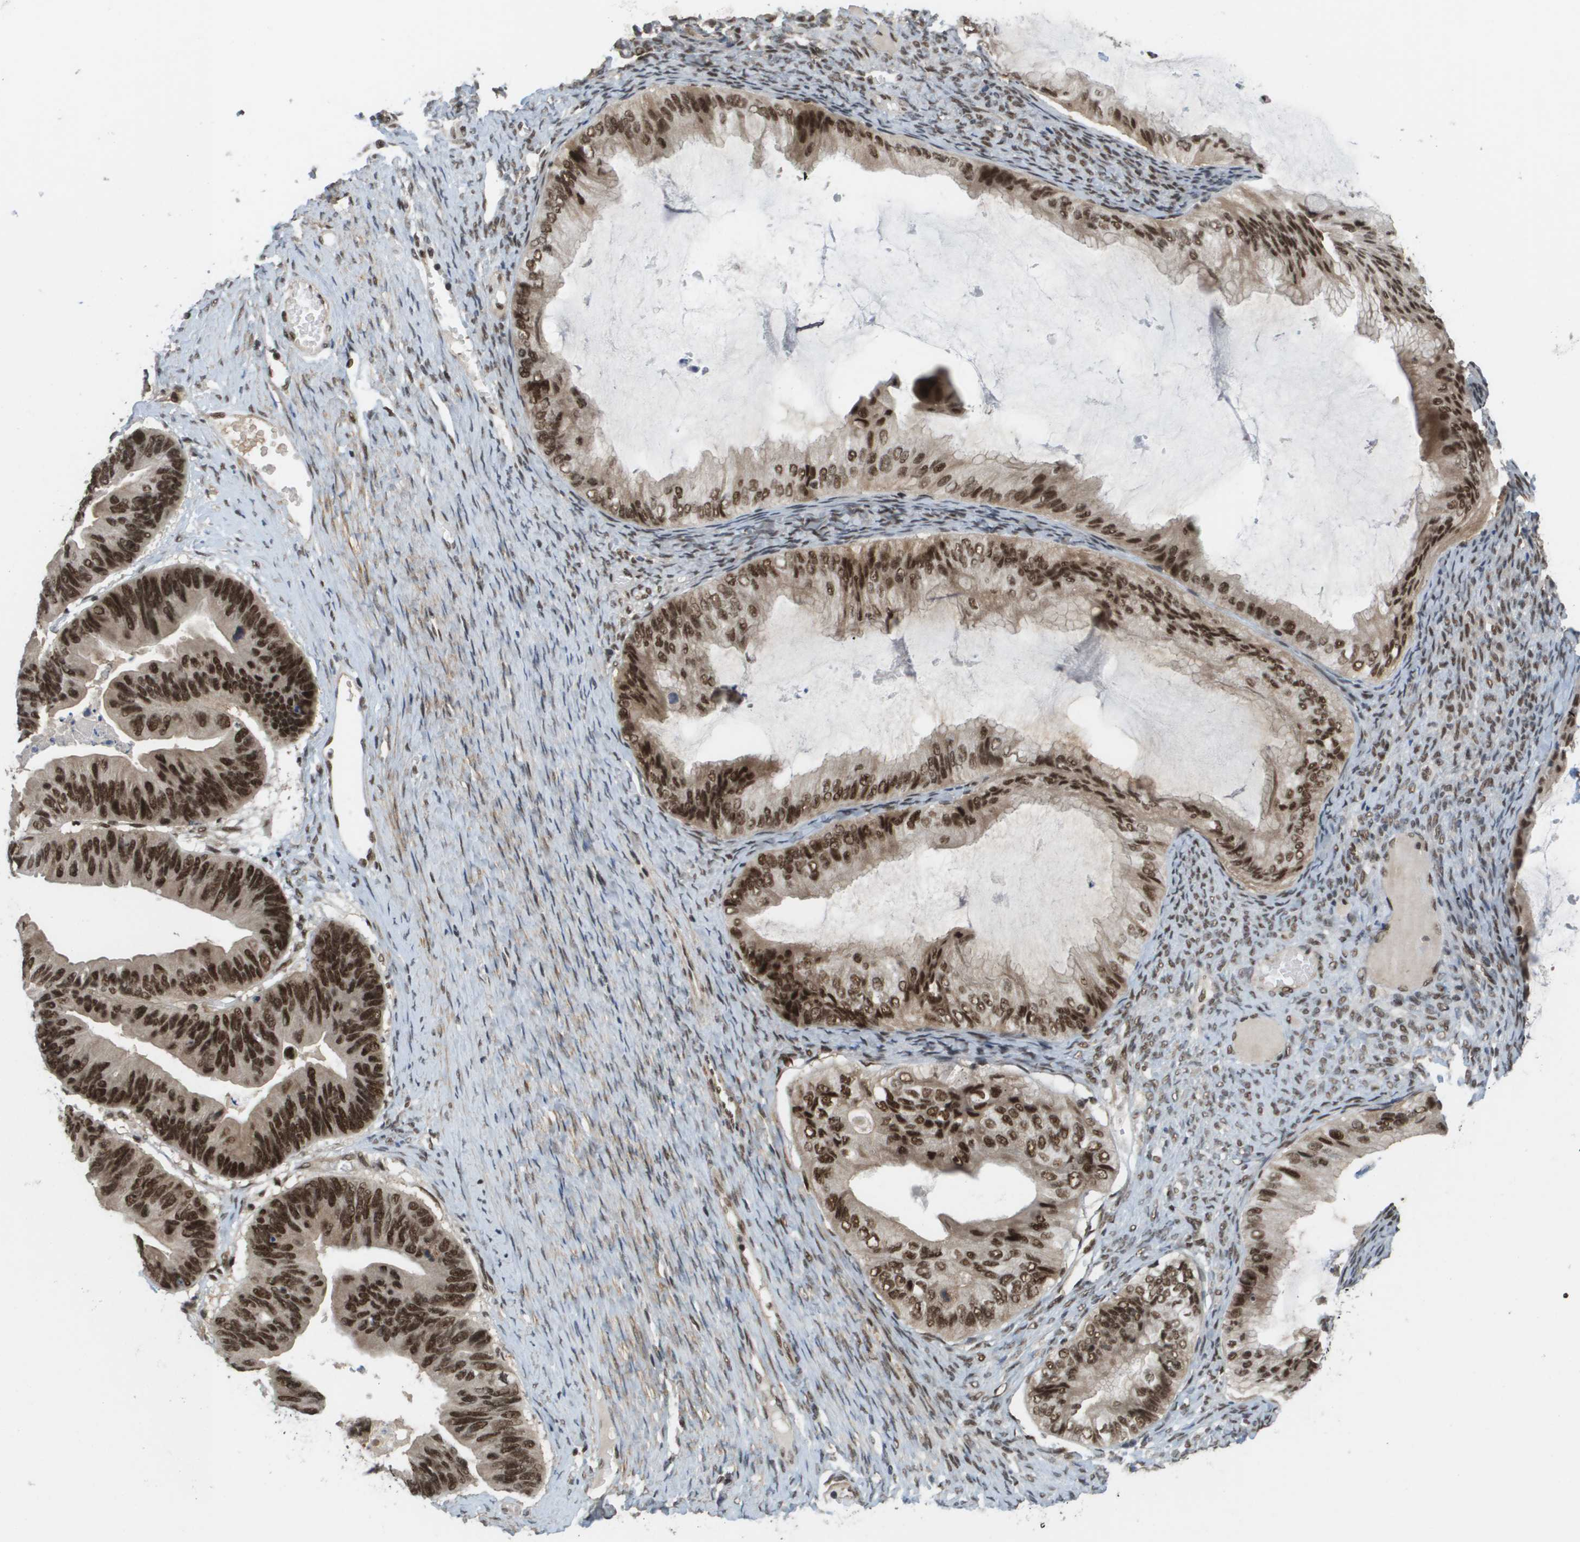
{"staining": {"intensity": "strong", "quantity": ">75%", "location": "nuclear"}, "tissue": "ovarian cancer", "cell_type": "Tumor cells", "image_type": "cancer", "snomed": [{"axis": "morphology", "description": "Cystadenocarcinoma, mucinous, NOS"}, {"axis": "topography", "description": "Ovary"}], "caption": "DAB (3,3'-diaminobenzidine) immunohistochemical staining of human ovarian cancer (mucinous cystadenocarcinoma) reveals strong nuclear protein positivity in about >75% of tumor cells. (IHC, brightfield microscopy, high magnification).", "gene": "PRCC", "patient": {"sex": "female", "age": 61}}